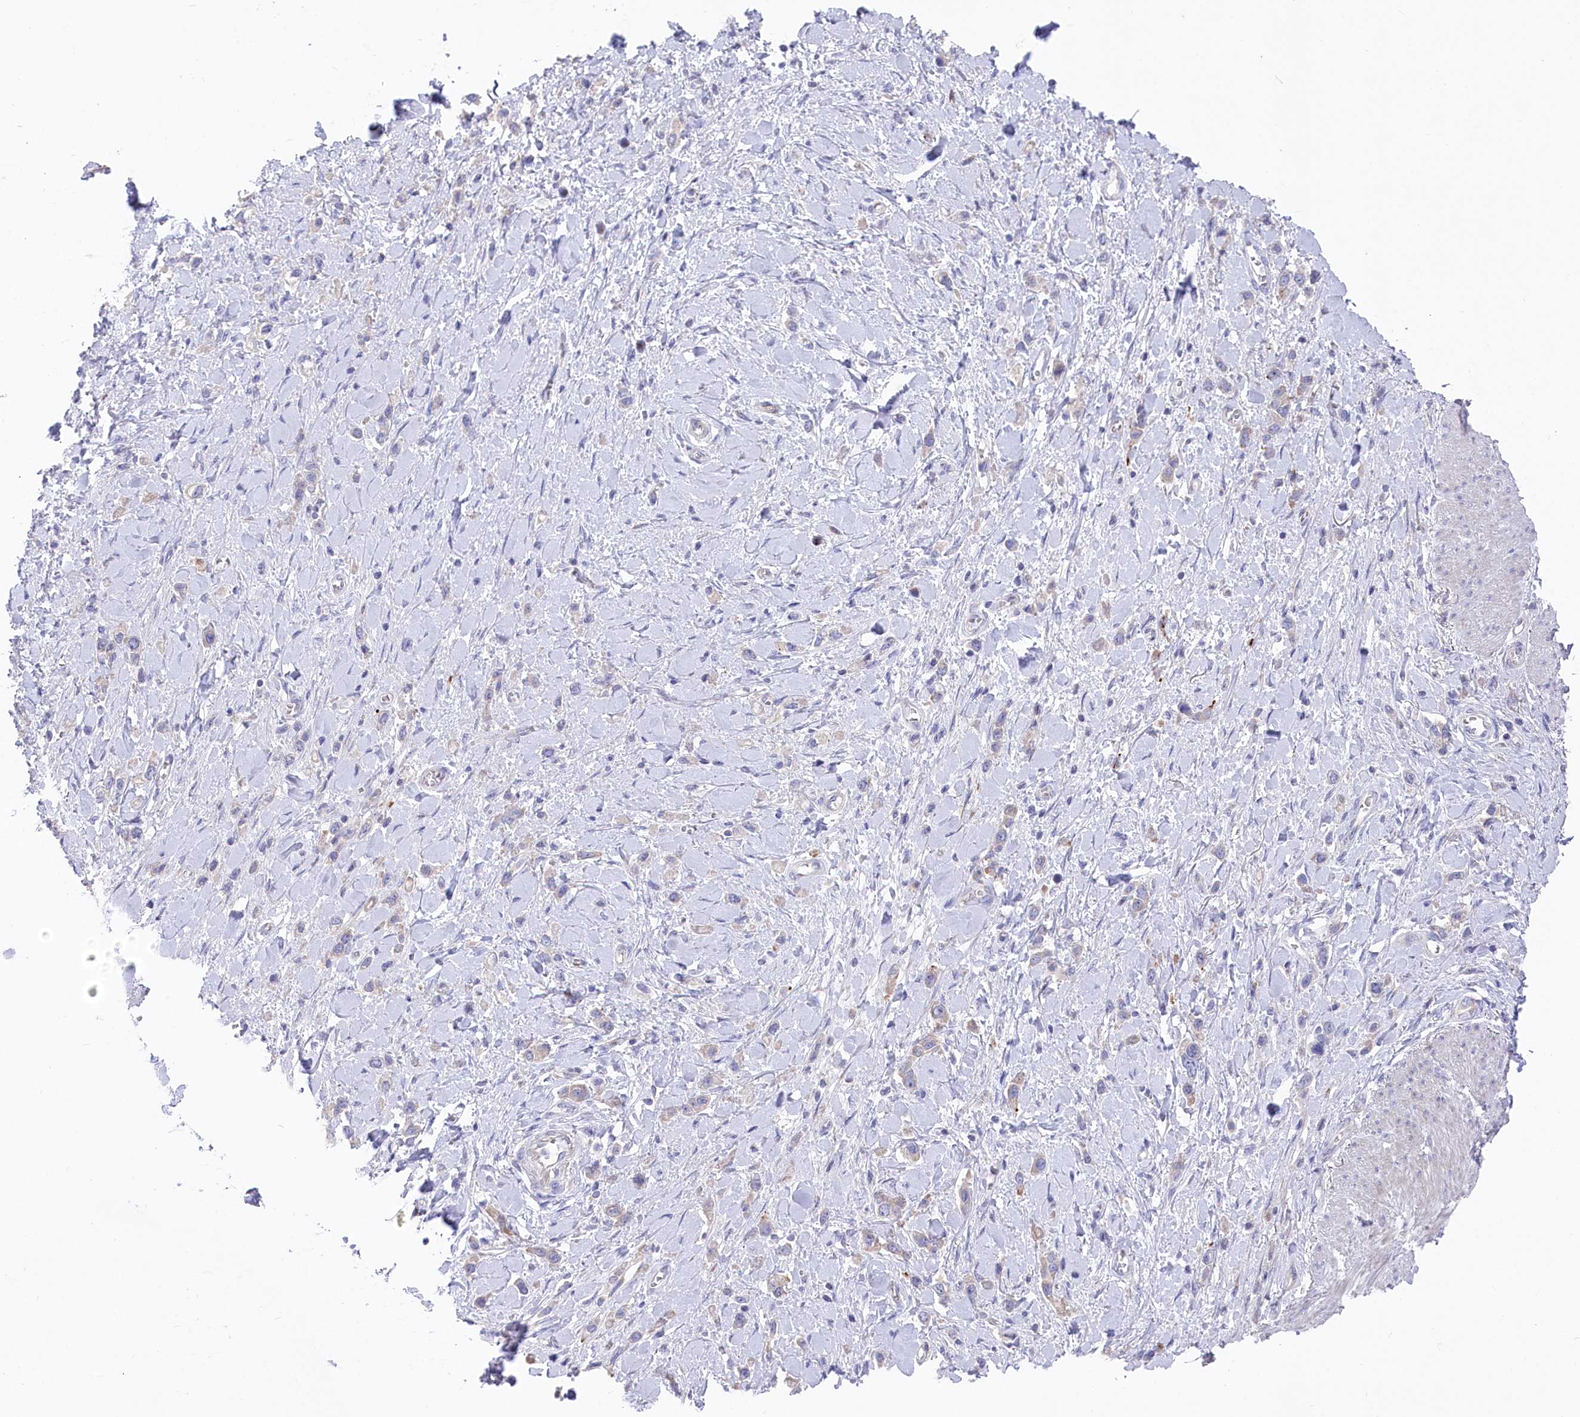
{"staining": {"intensity": "negative", "quantity": "none", "location": "none"}, "tissue": "stomach cancer", "cell_type": "Tumor cells", "image_type": "cancer", "snomed": [{"axis": "morphology", "description": "Normal tissue, NOS"}, {"axis": "morphology", "description": "Adenocarcinoma, NOS"}, {"axis": "topography", "description": "Stomach, upper"}, {"axis": "topography", "description": "Stomach"}], "caption": "DAB immunohistochemical staining of stomach cancer (adenocarcinoma) shows no significant expression in tumor cells. (DAB IHC, high magnification).", "gene": "POGLUT1", "patient": {"sex": "female", "age": 65}}